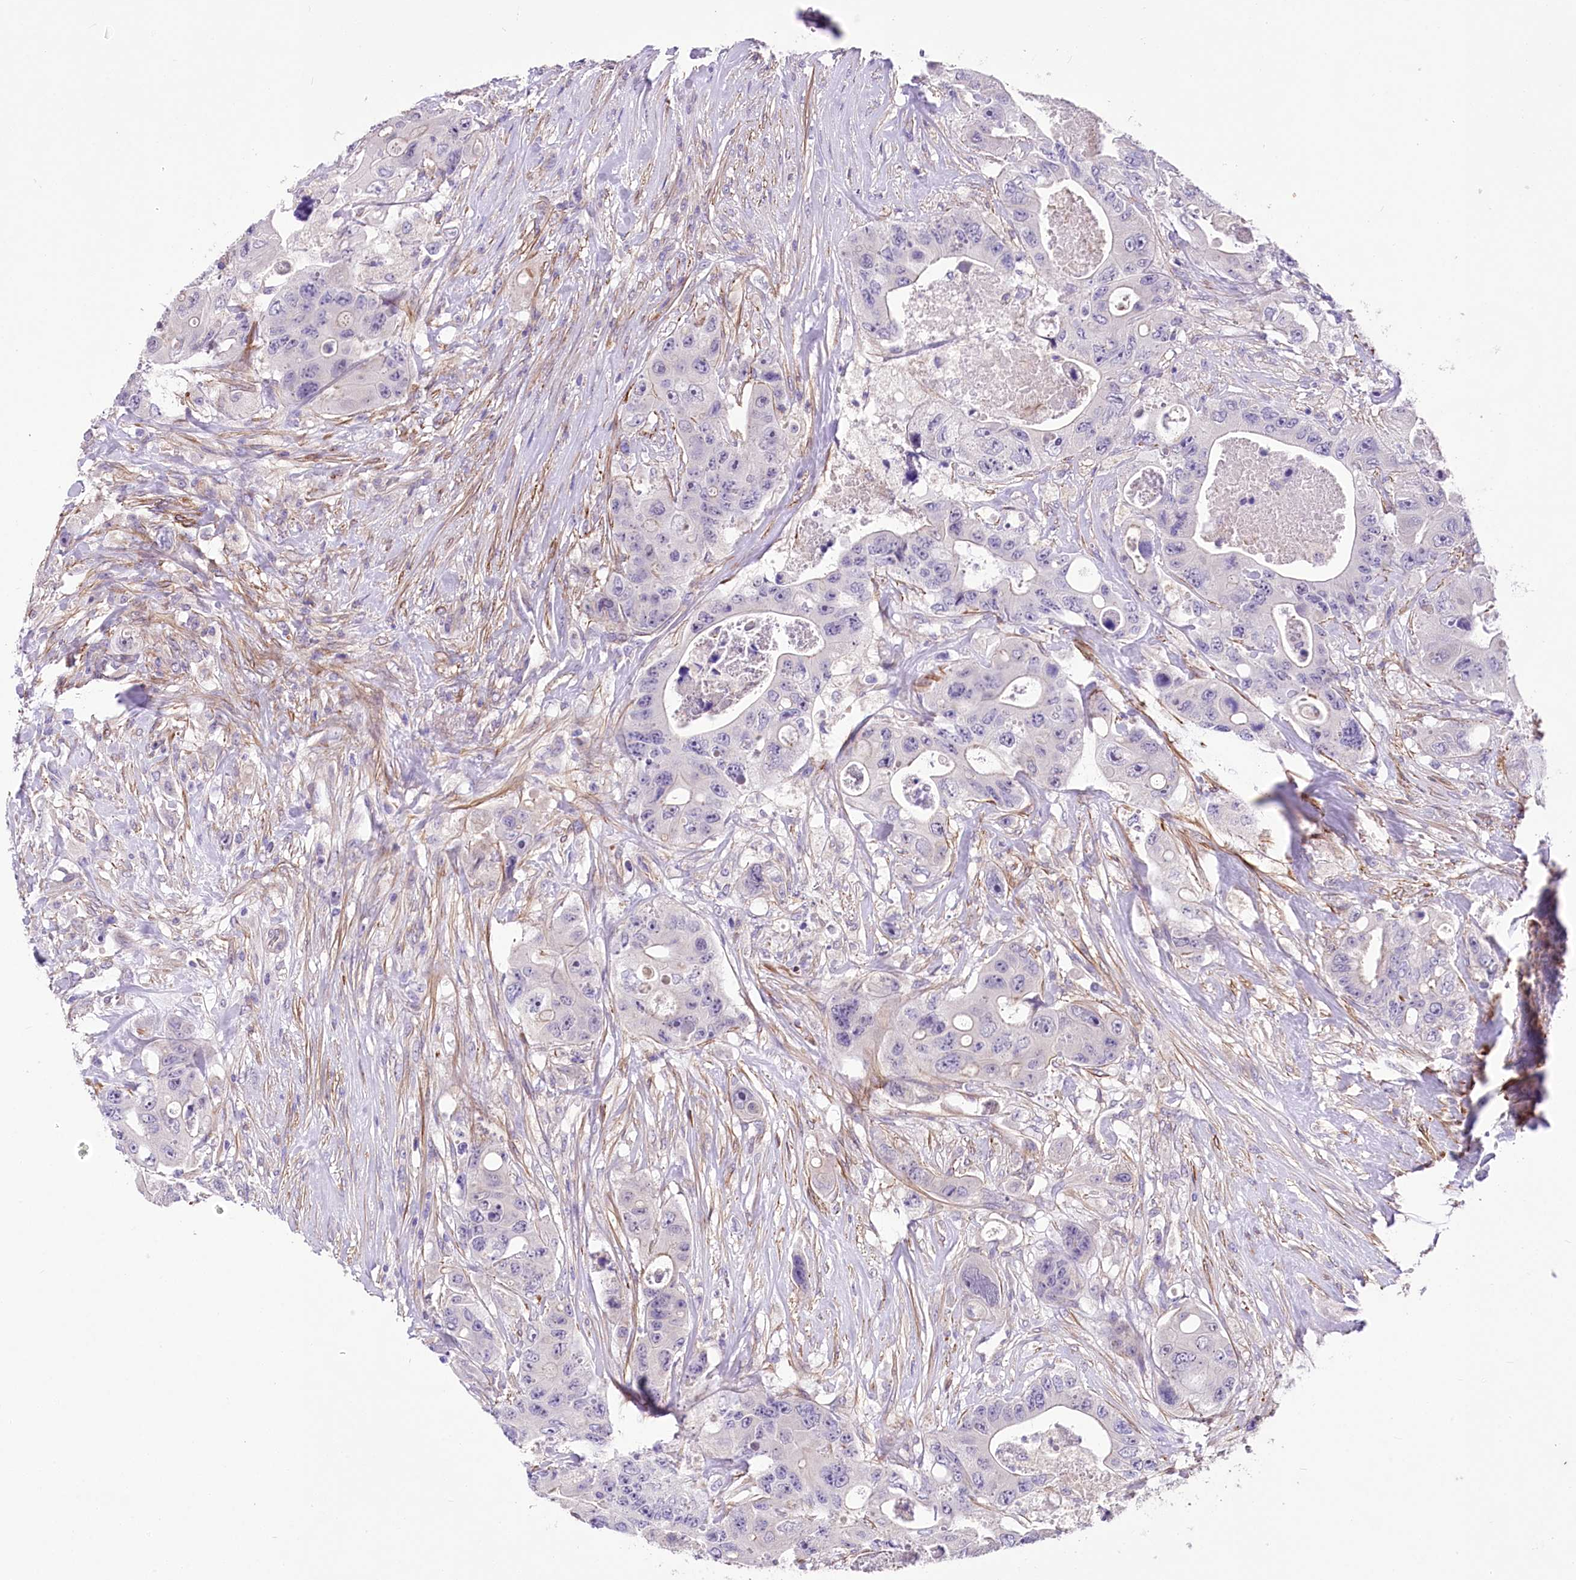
{"staining": {"intensity": "negative", "quantity": "none", "location": "none"}, "tissue": "colorectal cancer", "cell_type": "Tumor cells", "image_type": "cancer", "snomed": [{"axis": "morphology", "description": "Adenocarcinoma, NOS"}, {"axis": "topography", "description": "Colon"}], "caption": "Photomicrograph shows no significant protein expression in tumor cells of adenocarcinoma (colorectal).", "gene": "RDH16", "patient": {"sex": "female", "age": 46}}